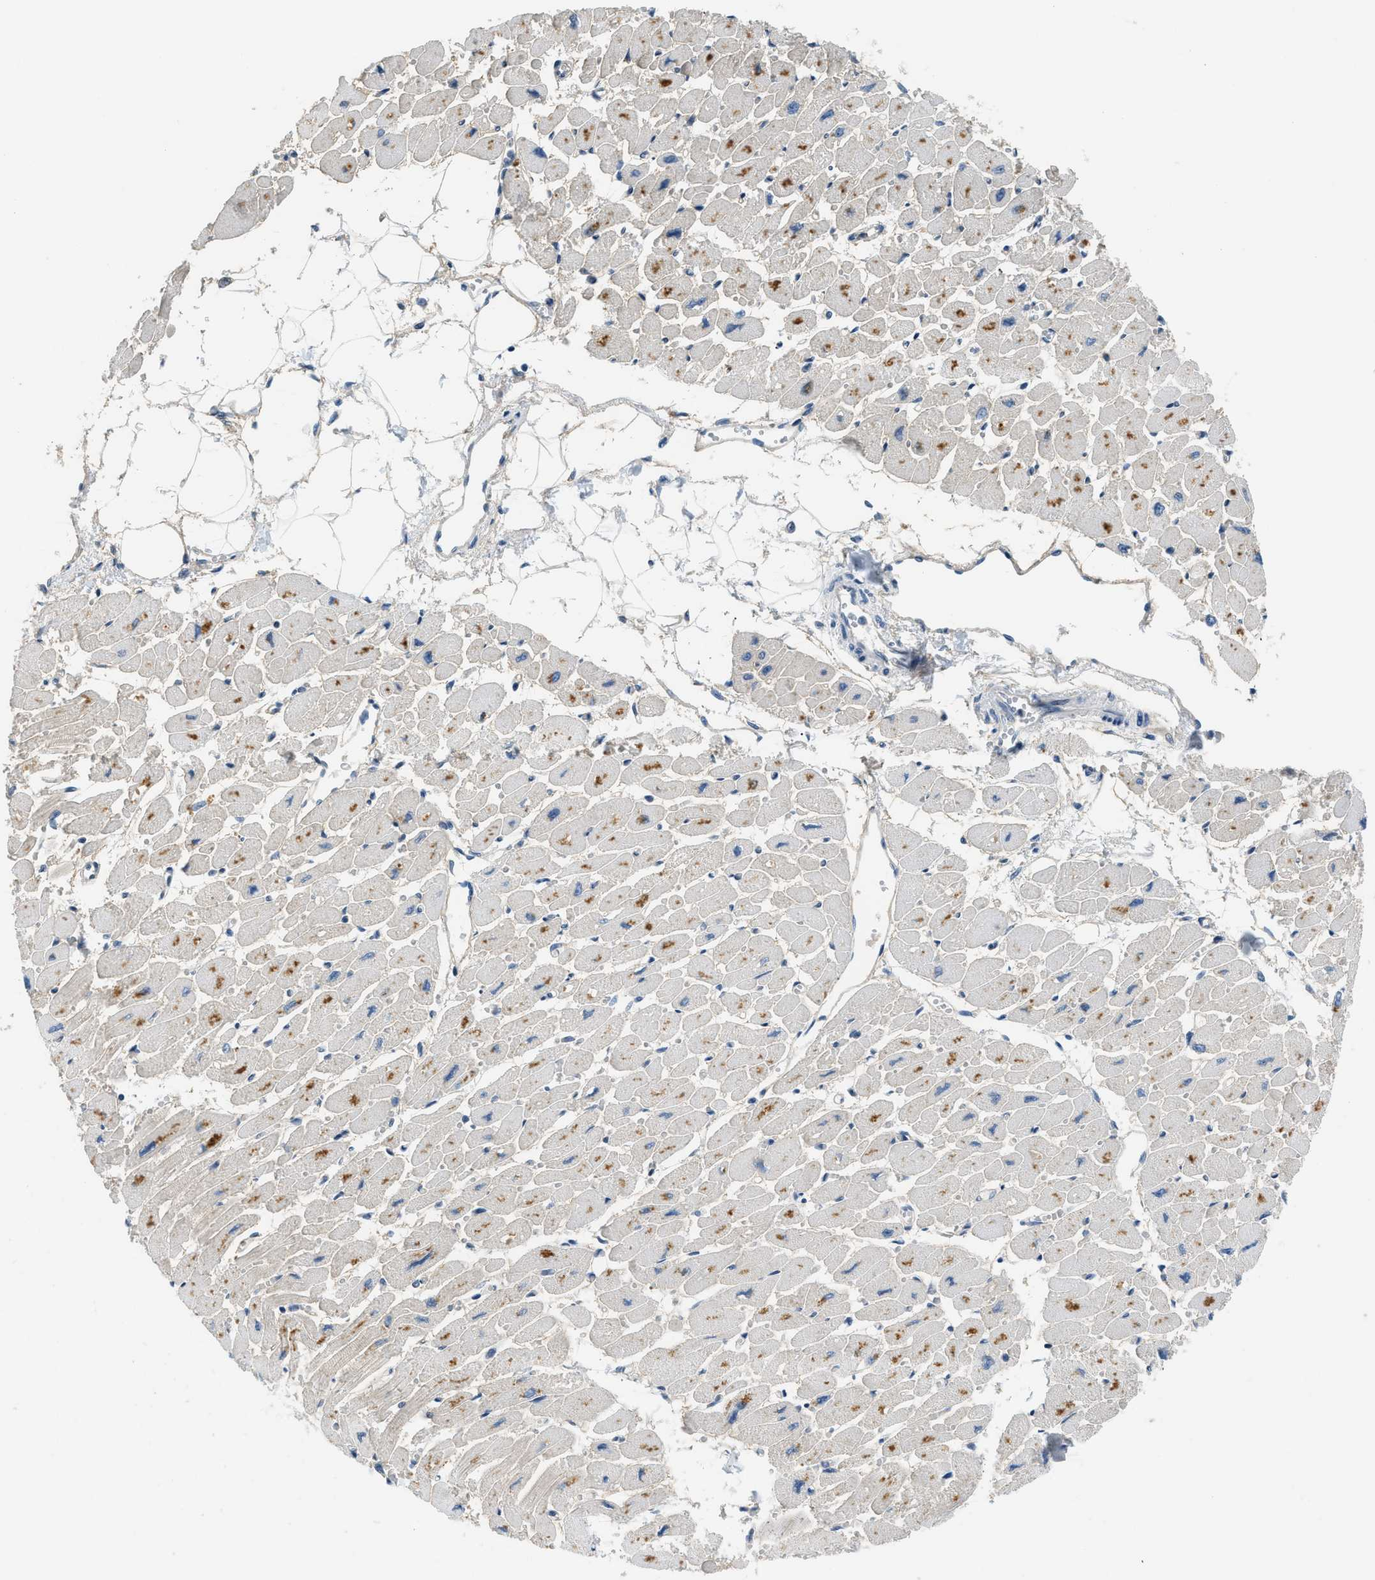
{"staining": {"intensity": "moderate", "quantity": "<25%", "location": "cytoplasmic/membranous"}, "tissue": "heart muscle", "cell_type": "Cardiomyocytes", "image_type": "normal", "snomed": [{"axis": "morphology", "description": "Normal tissue, NOS"}, {"axis": "topography", "description": "Heart"}], "caption": "Immunohistochemical staining of unremarkable human heart muscle displays <25% levels of moderate cytoplasmic/membranous protein staining in approximately <25% of cardiomyocytes. (brown staining indicates protein expression, while blue staining denotes nuclei).", "gene": "TMEM154", "patient": {"sex": "female", "age": 54}}